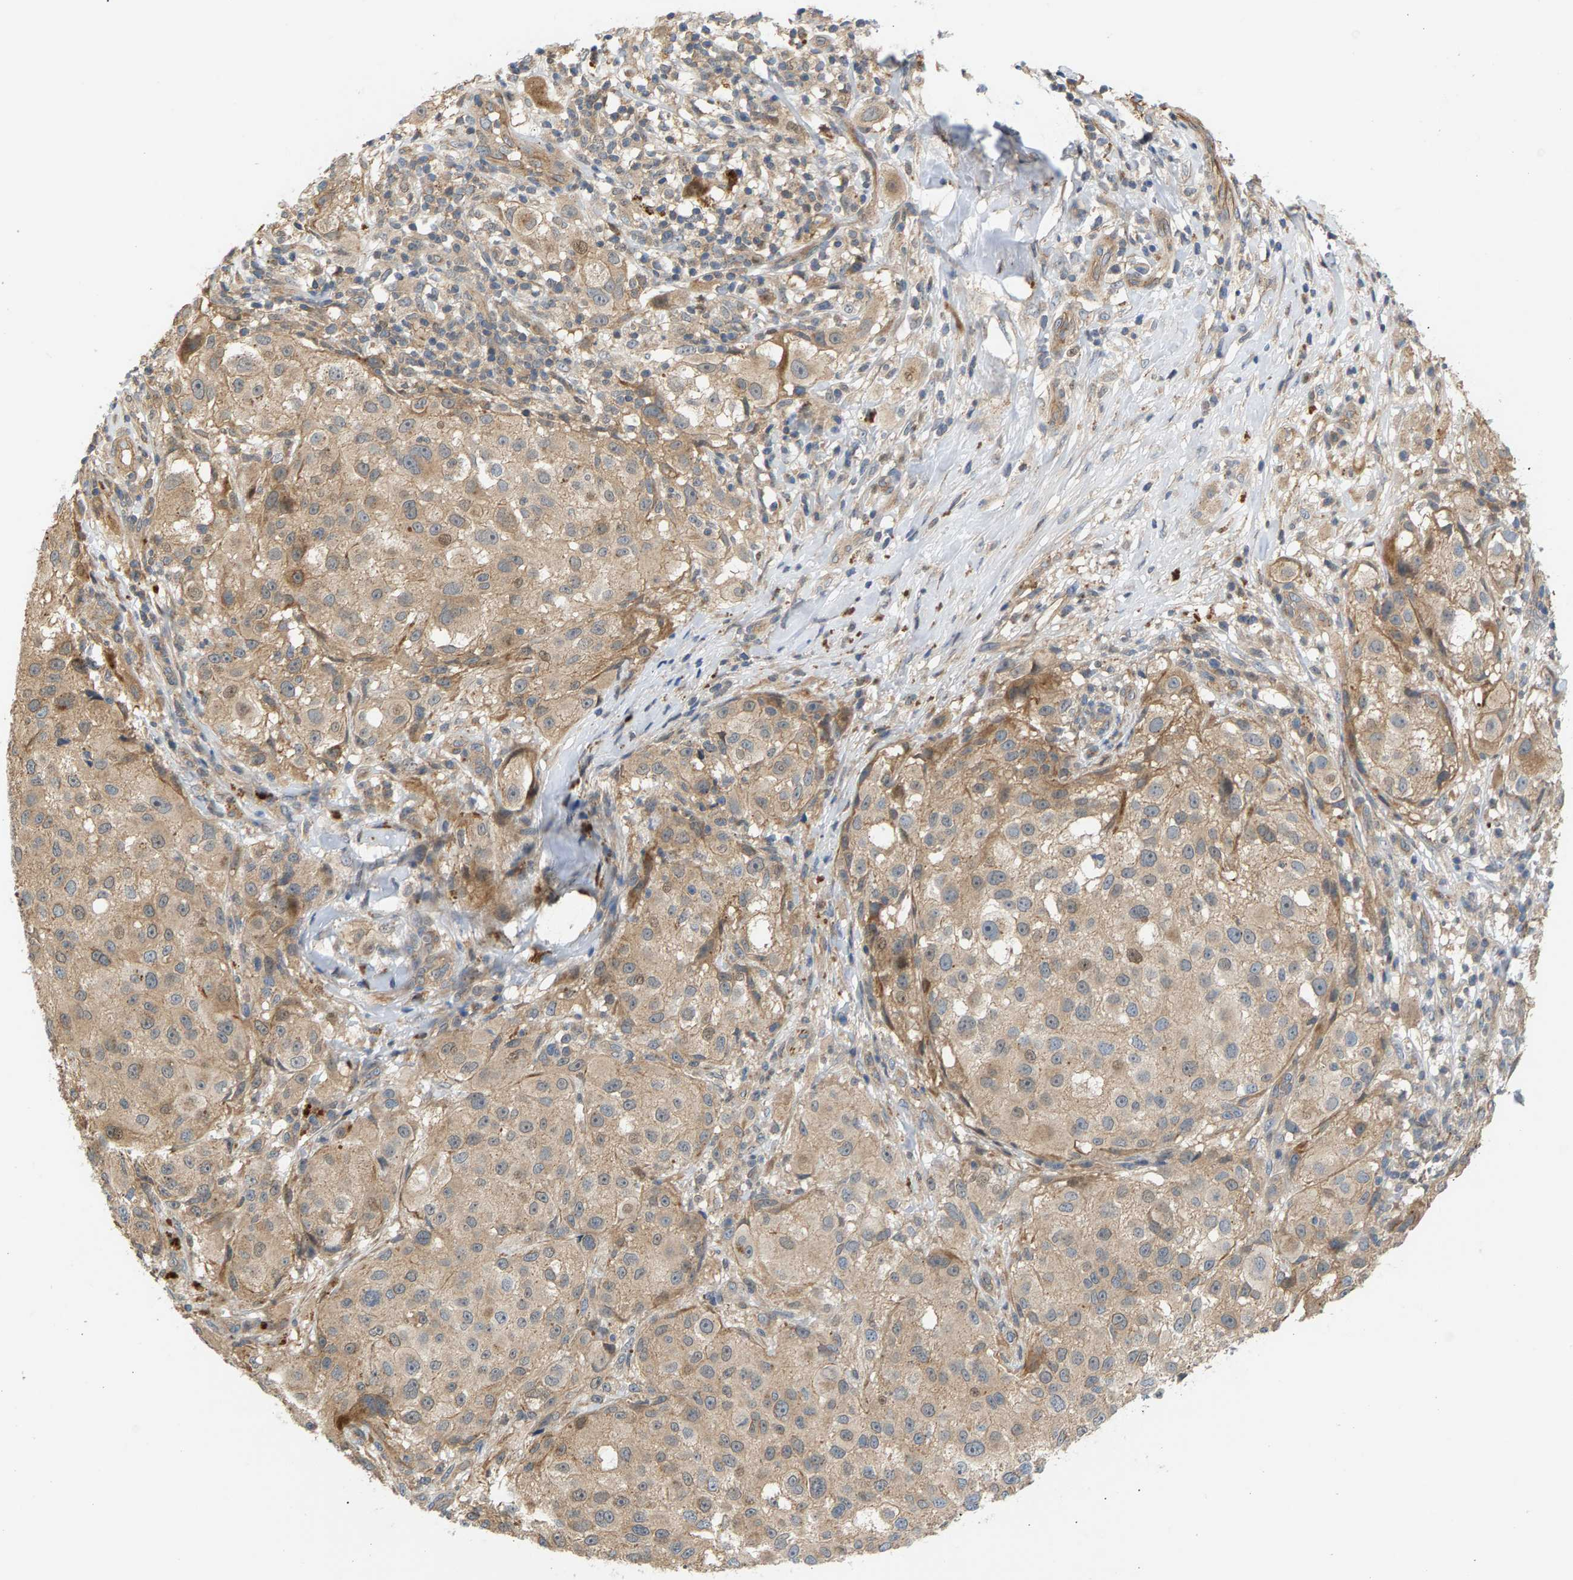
{"staining": {"intensity": "weak", "quantity": ">75%", "location": "cytoplasmic/membranous"}, "tissue": "melanoma", "cell_type": "Tumor cells", "image_type": "cancer", "snomed": [{"axis": "morphology", "description": "Necrosis, NOS"}, {"axis": "morphology", "description": "Malignant melanoma, NOS"}, {"axis": "topography", "description": "Skin"}], "caption": "Malignant melanoma tissue demonstrates weak cytoplasmic/membranous staining in about >75% of tumor cells Nuclei are stained in blue.", "gene": "KRTAP27-1", "patient": {"sex": "female", "age": 87}}